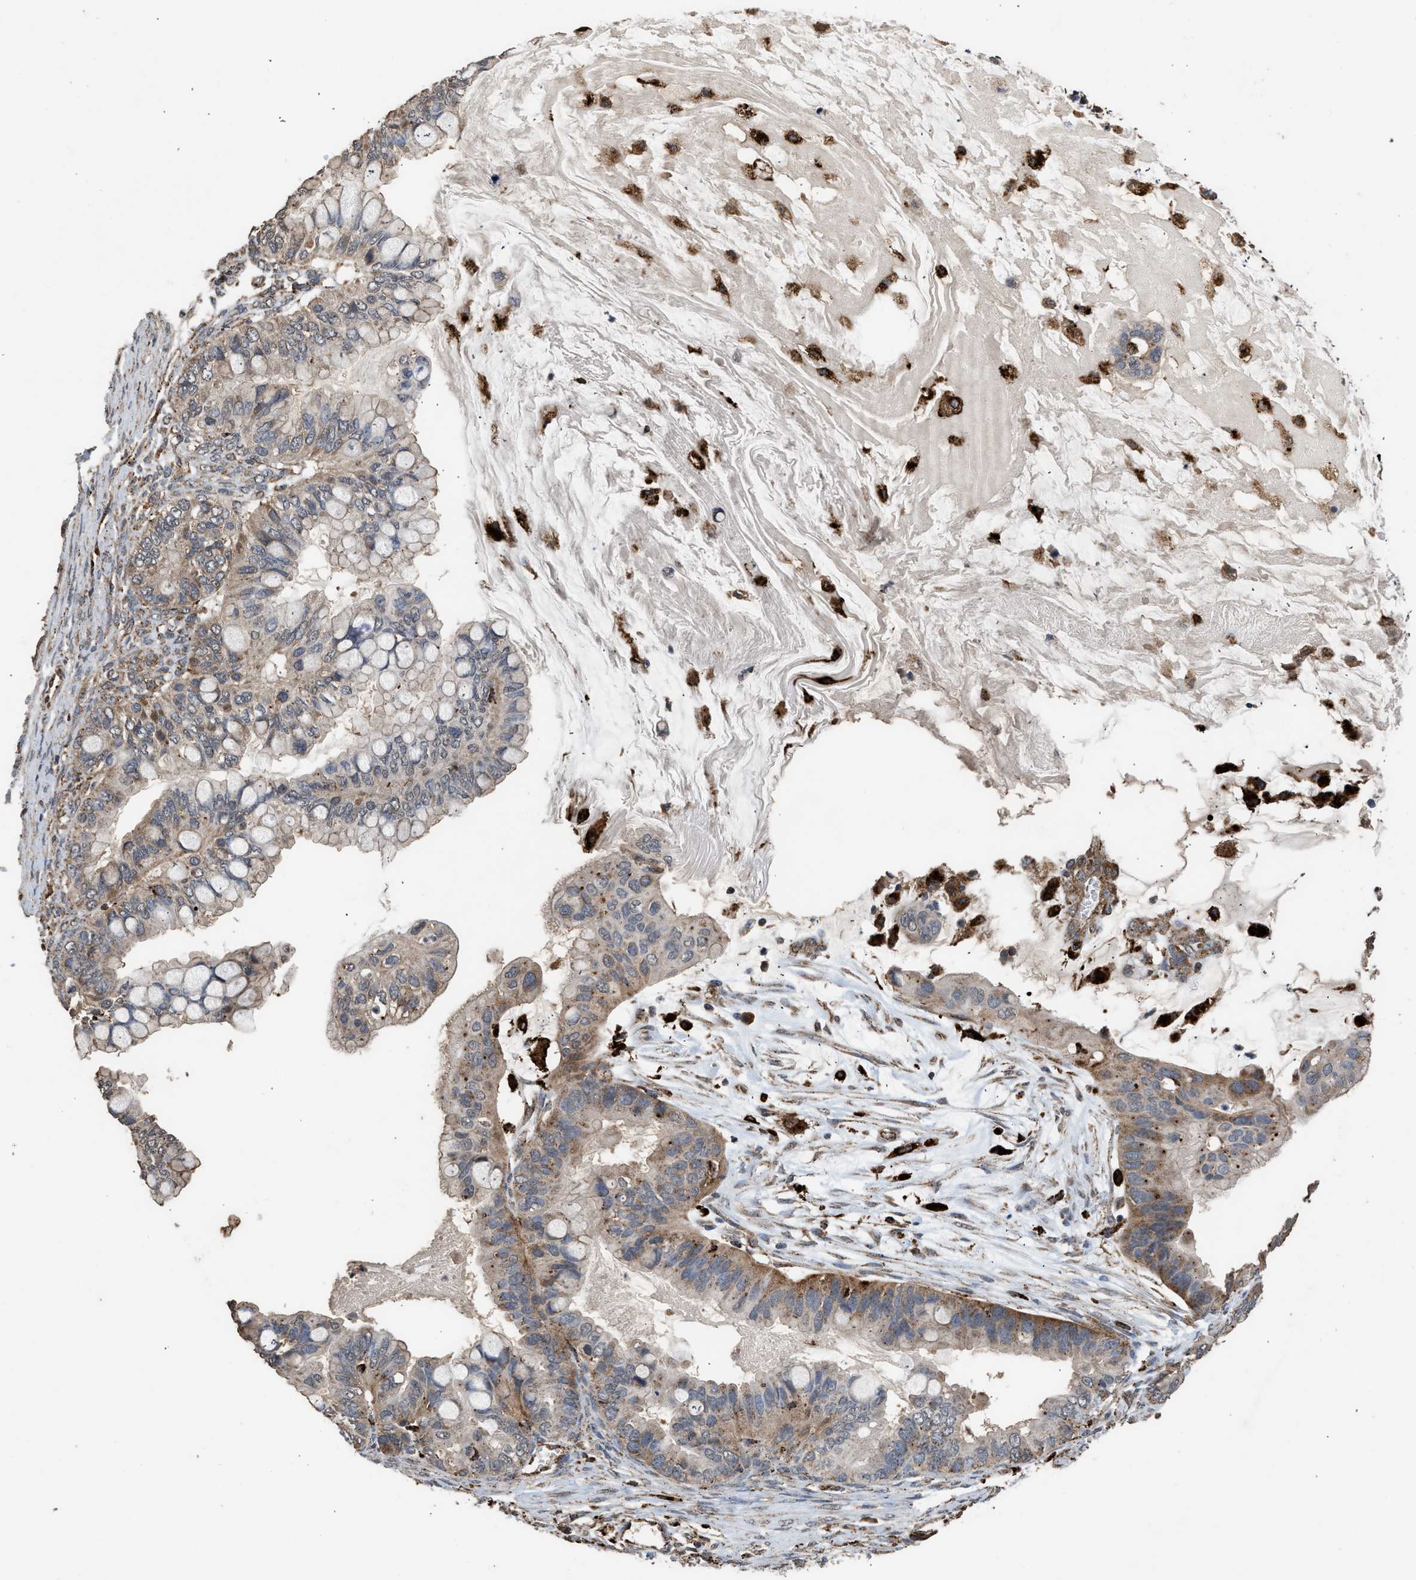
{"staining": {"intensity": "moderate", "quantity": "25%-75%", "location": "cytoplasmic/membranous"}, "tissue": "ovarian cancer", "cell_type": "Tumor cells", "image_type": "cancer", "snomed": [{"axis": "morphology", "description": "Cystadenocarcinoma, mucinous, NOS"}, {"axis": "topography", "description": "Ovary"}], "caption": "Ovarian mucinous cystadenocarcinoma stained with a protein marker reveals moderate staining in tumor cells.", "gene": "CTSV", "patient": {"sex": "female", "age": 80}}